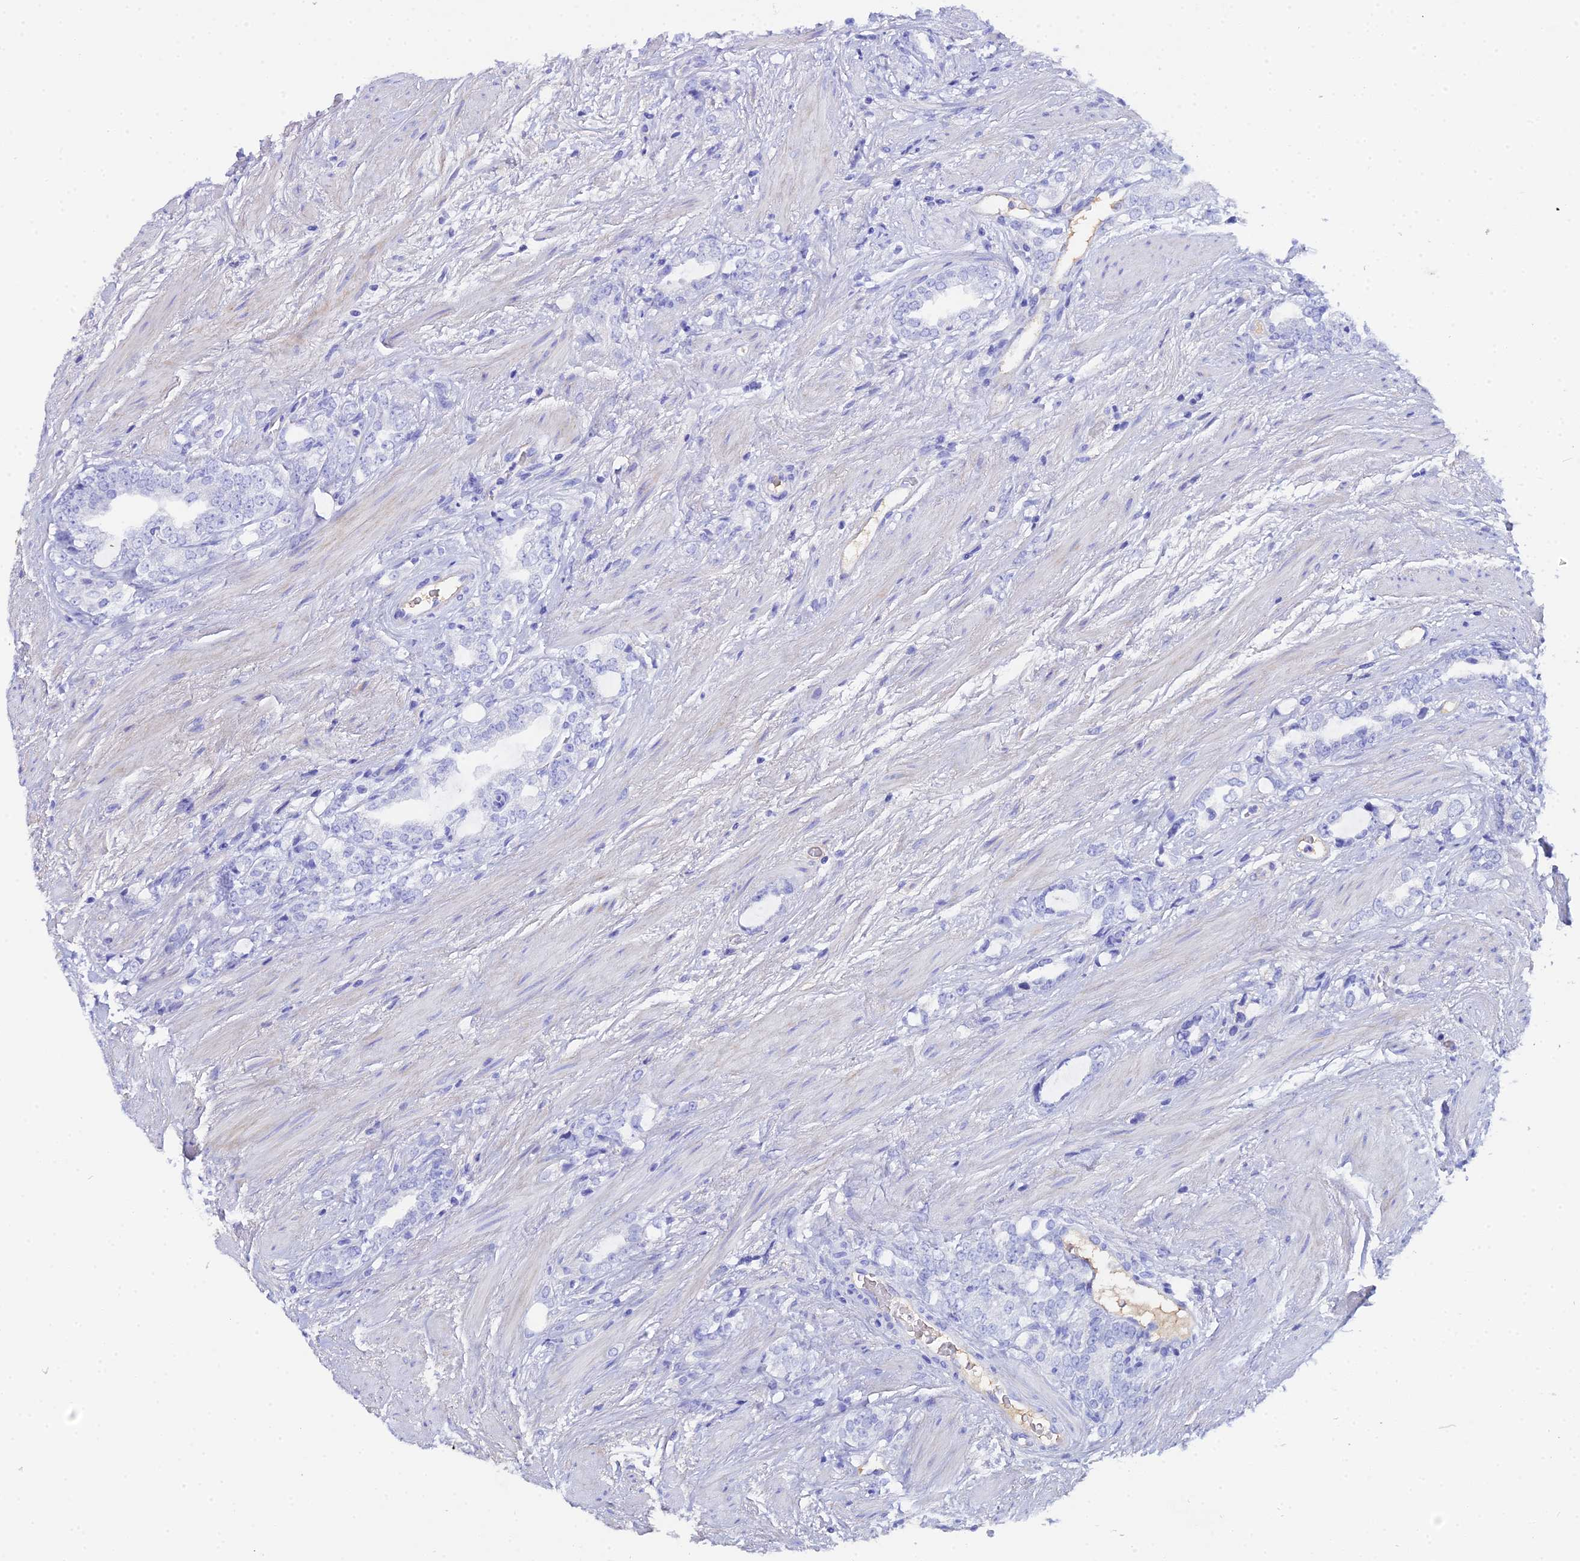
{"staining": {"intensity": "negative", "quantity": "none", "location": "none"}, "tissue": "prostate cancer", "cell_type": "Tumor cells", "image_type": "cancer", "snomed": [{"axis": "morphology", "description": "Adenocarcinoma, High grade"}, {"axis": "topography", "description": "Prostate"}], "caption": "This is an immunohistochemistry (IHC) histopathology image of human prostate cancer. There is no positivity in tumor cells.", "gene": "CELA3A", "patient": {"sex": "male", "age": 64}}